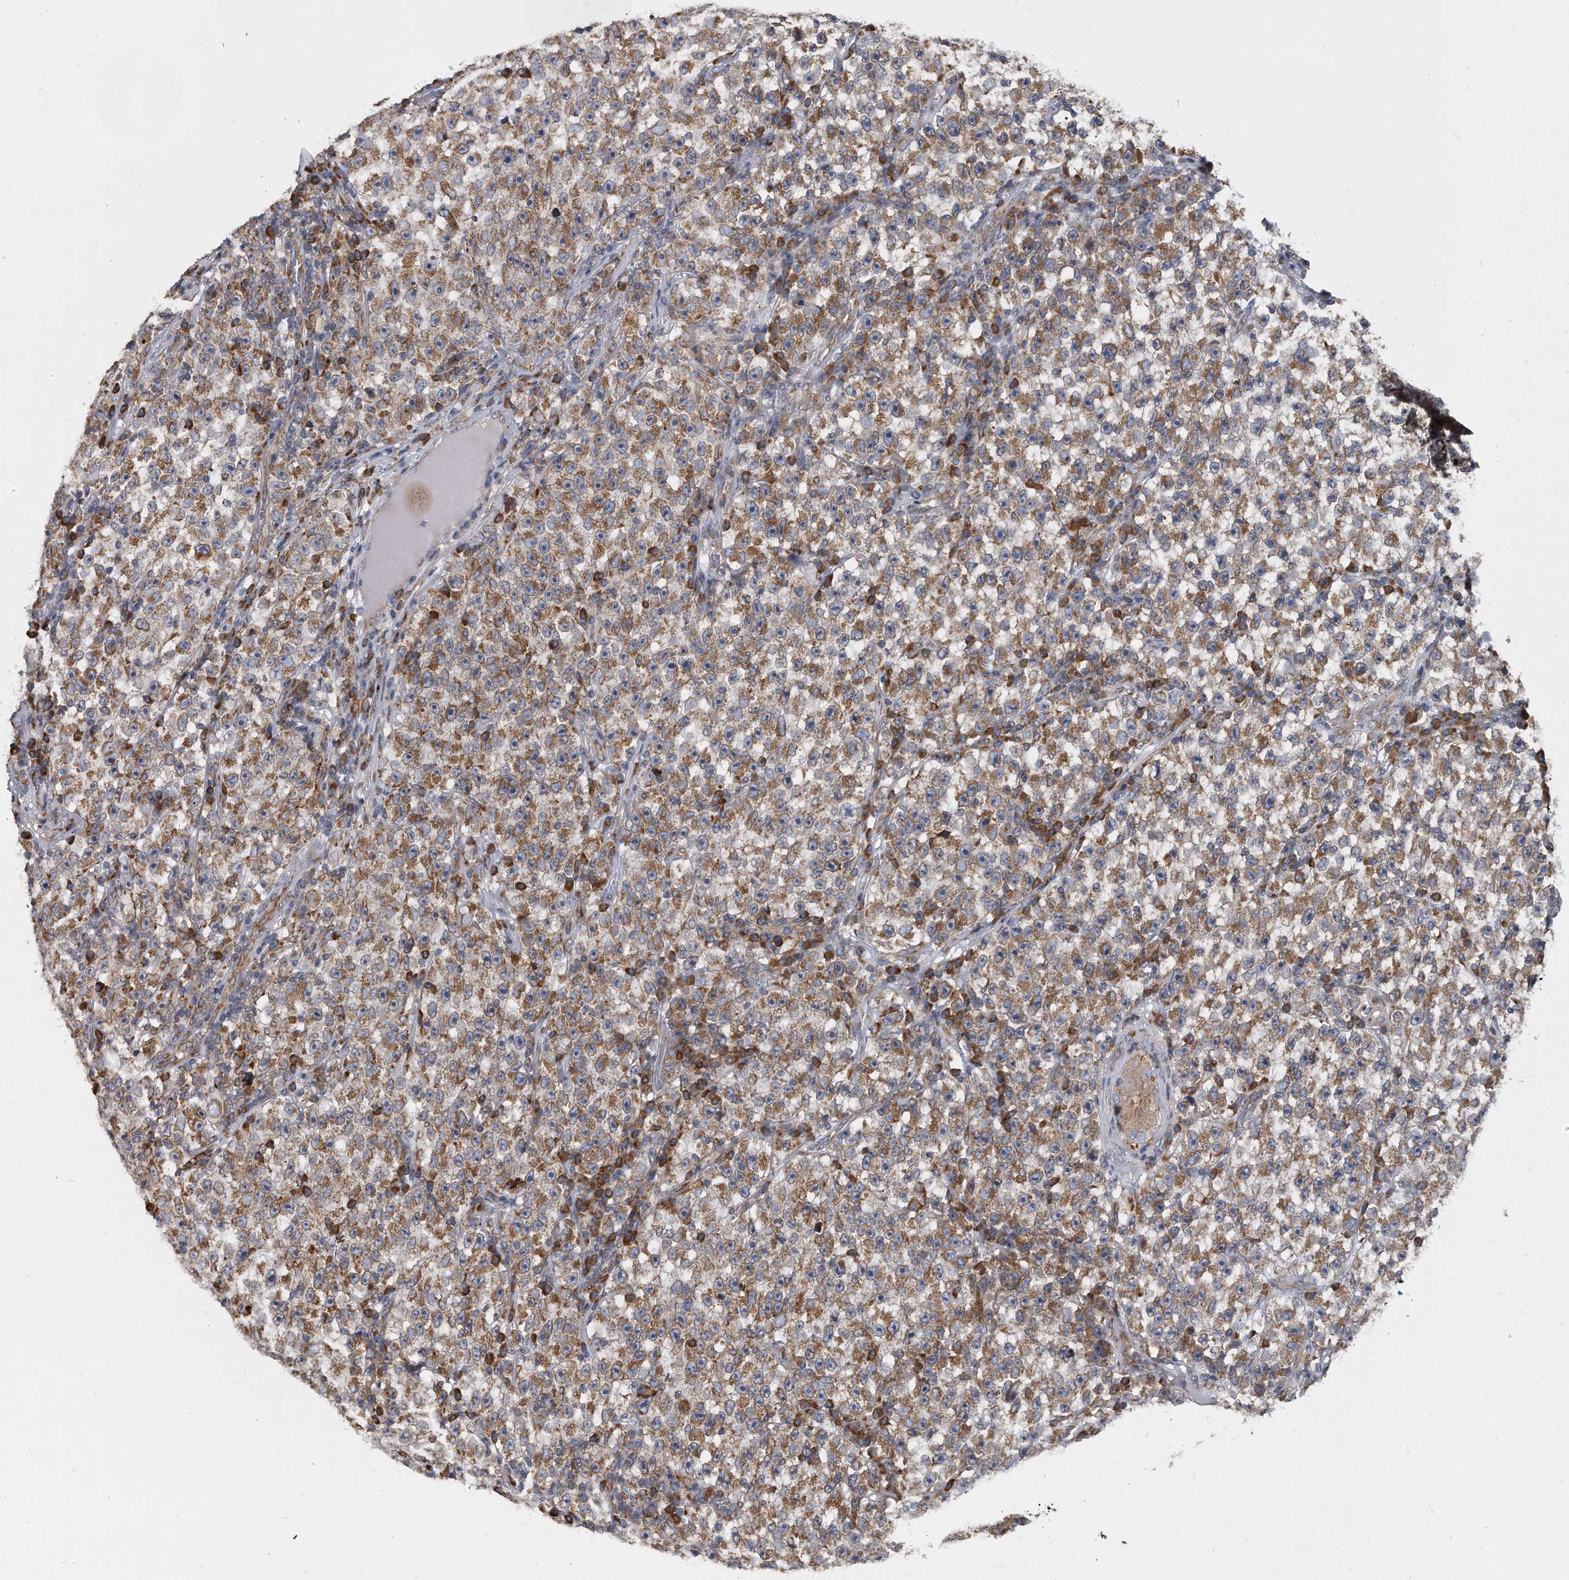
{"staining": {"intensity": "moderate", "quantity": ">75%", "location": "cytoplasmic/membranous"}, "tissue": "testis cancer", "cell_type": "Tumor cells", "image_type": "cancer", "snomed": [{"axis": "morphology", "description": "Seminoma, NOS"}, {"axis": "topography", "description": "Testis"}], "caption": "Brown immunohistochemical staining in human testis seminoma reveals moderate cytoplasmic/membranous staining in approximately >75% of tumor cells.", "gene": "CCDC47", "patient": {"sex": "male", "age": 22}}